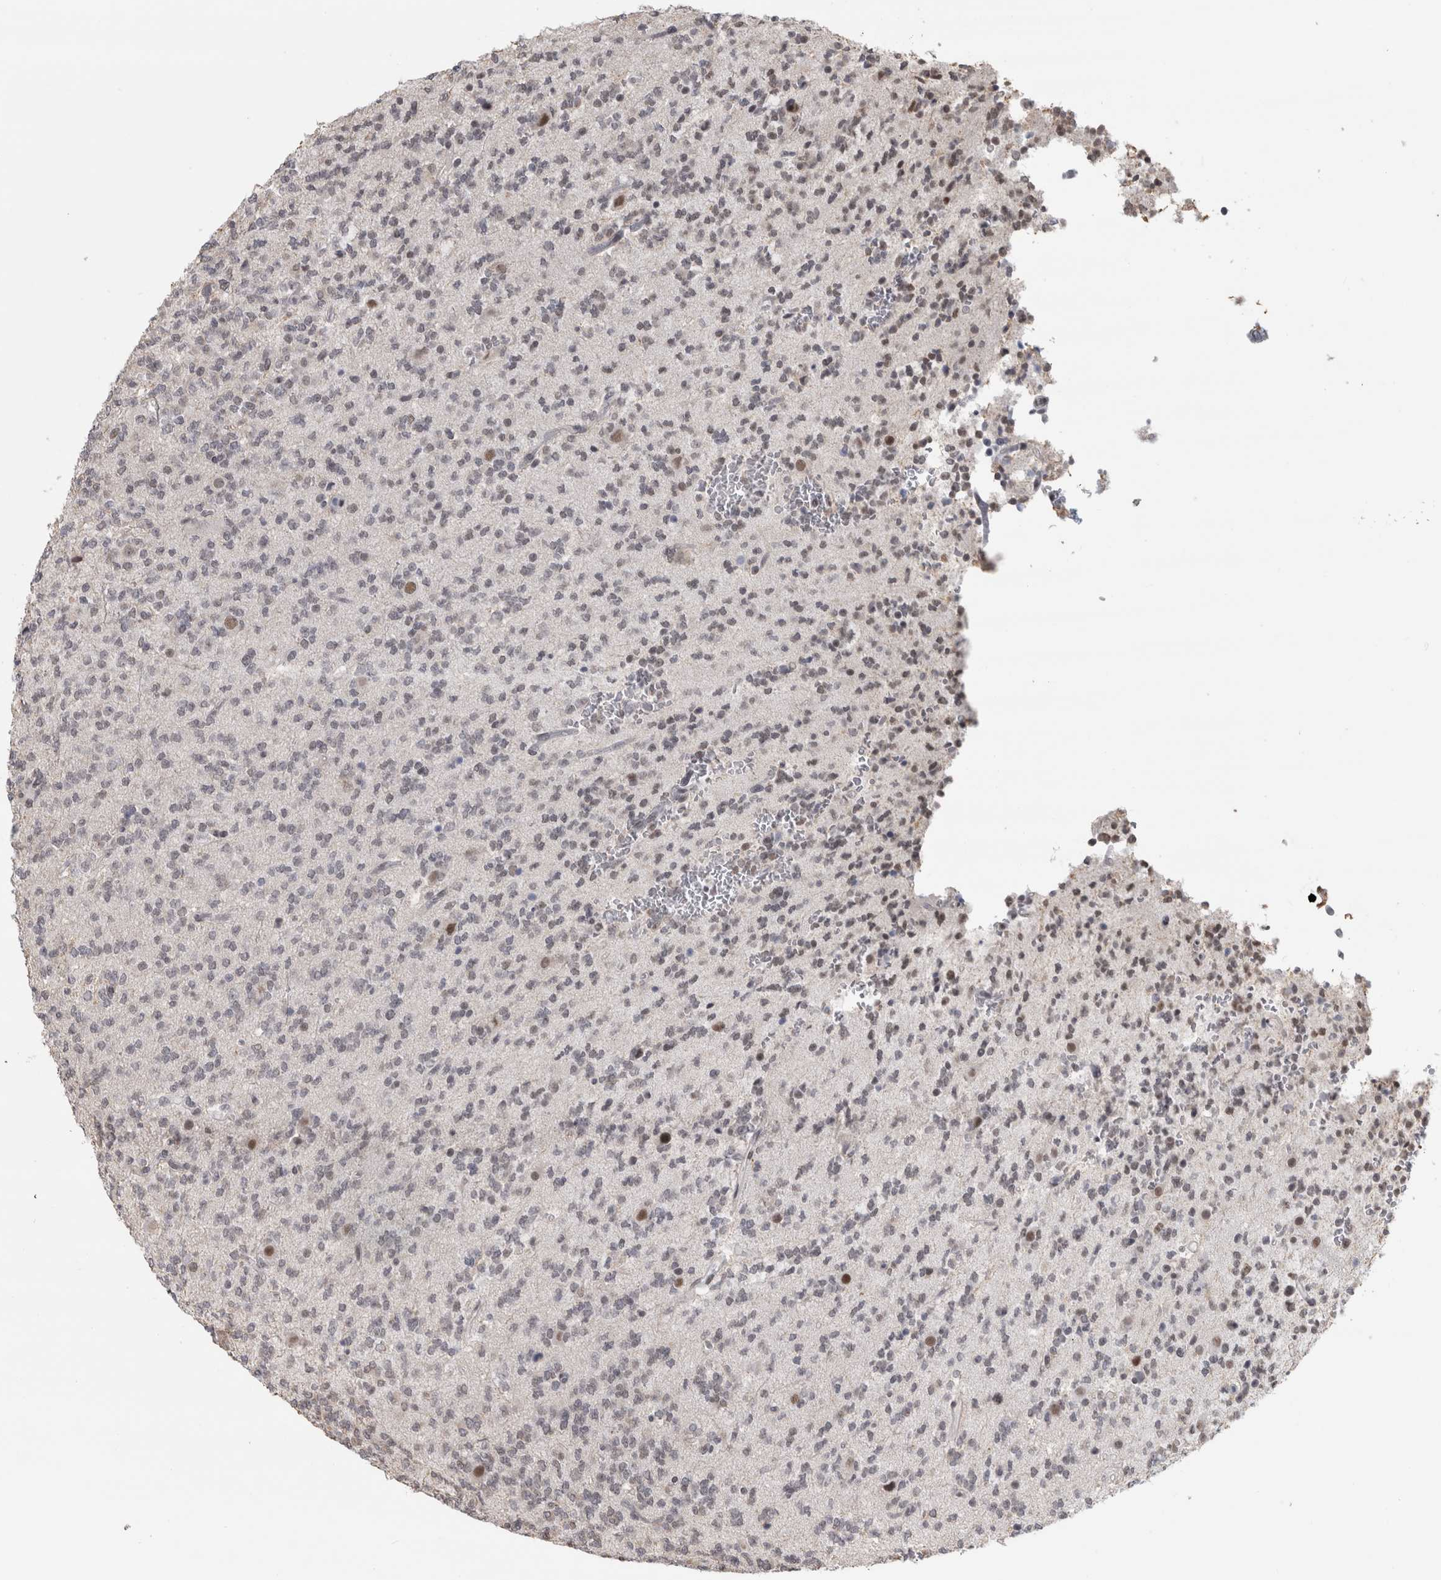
{"staining": {"intensity": "weak", "quantity": "<25%", "location": "nuclear"}, "tissue": "glioma", "cell_type": "Tumor cells", "image_type": "cancer", "snomed": [{"axis": "morphology", "description": "Glioma, malignant, Low grade"}, {"axis": "topography", "description": "Brain"}], "caption": "An immunohistochemistry (IHC) micrograph of glioma is shown. There is no staining in tumor cells of glioma. The staining was performed using DAB (3,3'-diaminobenzidine) to visualize the protein expression in brown, while the nuclei were stained in blue with hematoxylin (Magnification: 20x).", "gene": "ARID4B", "patient": {"sex": "male", "age": 38}}